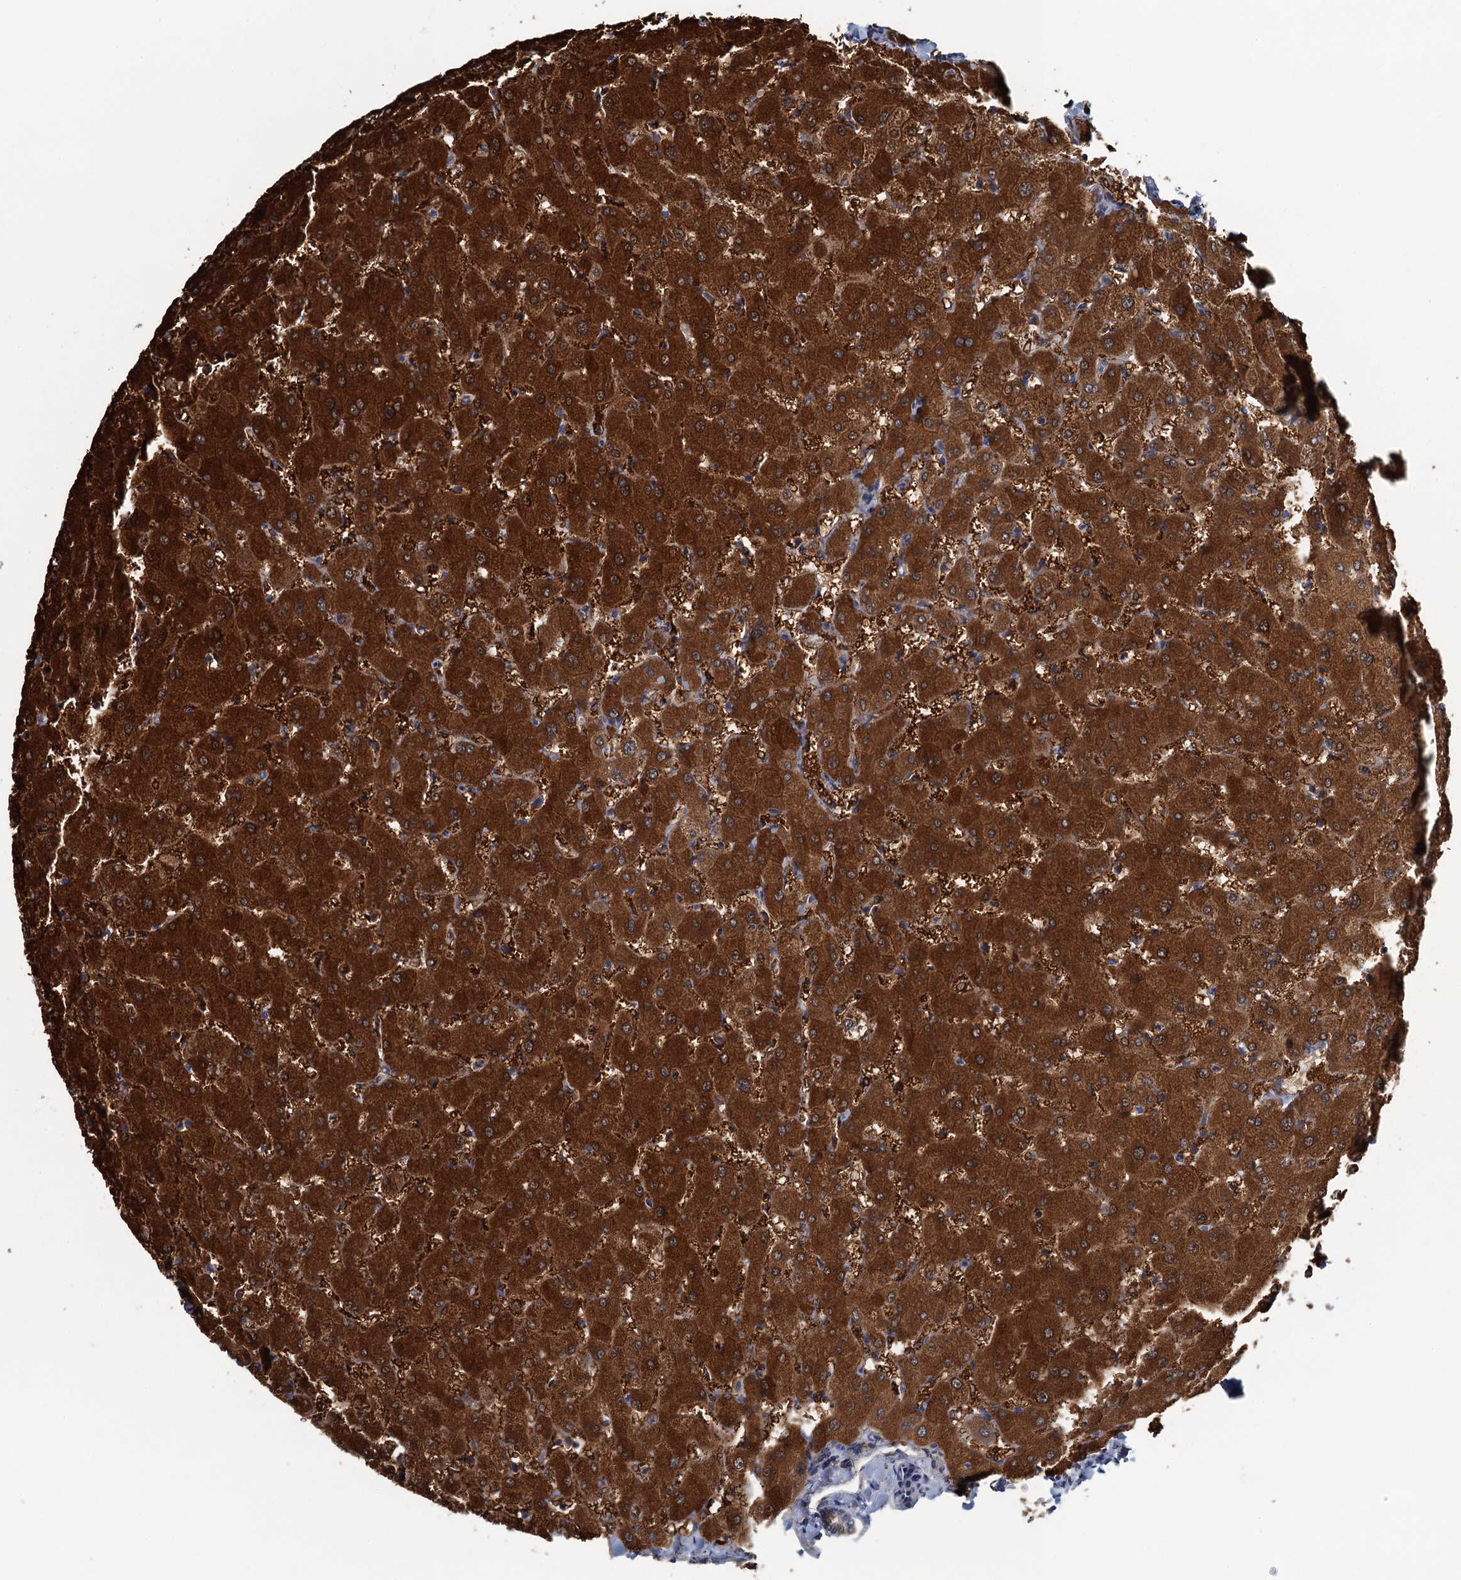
{"staining": {"intensity": "moderate", "quantity": ">75%", "location": "cytoplasmic/membranous"}, "tissue": "liver", "cell_type": "Cholangiocytes", "image_type": "normal", "snomed": [{"axis": "morphology", "description": "Normal tissue, NOS"}, {"axis": "topography", "description": "Liver"}], "caption": "Benign liver was stained to show a protein in brown. There is medium levels of moderate cytoplasmic/membranous positivity in approximately >75% of cholangiocytes. Using DAB (brown) and hematoxylin (blue) stains, captured at high magnification using brightfield microscopy.", "gene": "NCKAP1L", "patient": {"sex": "female", "age": 63}}